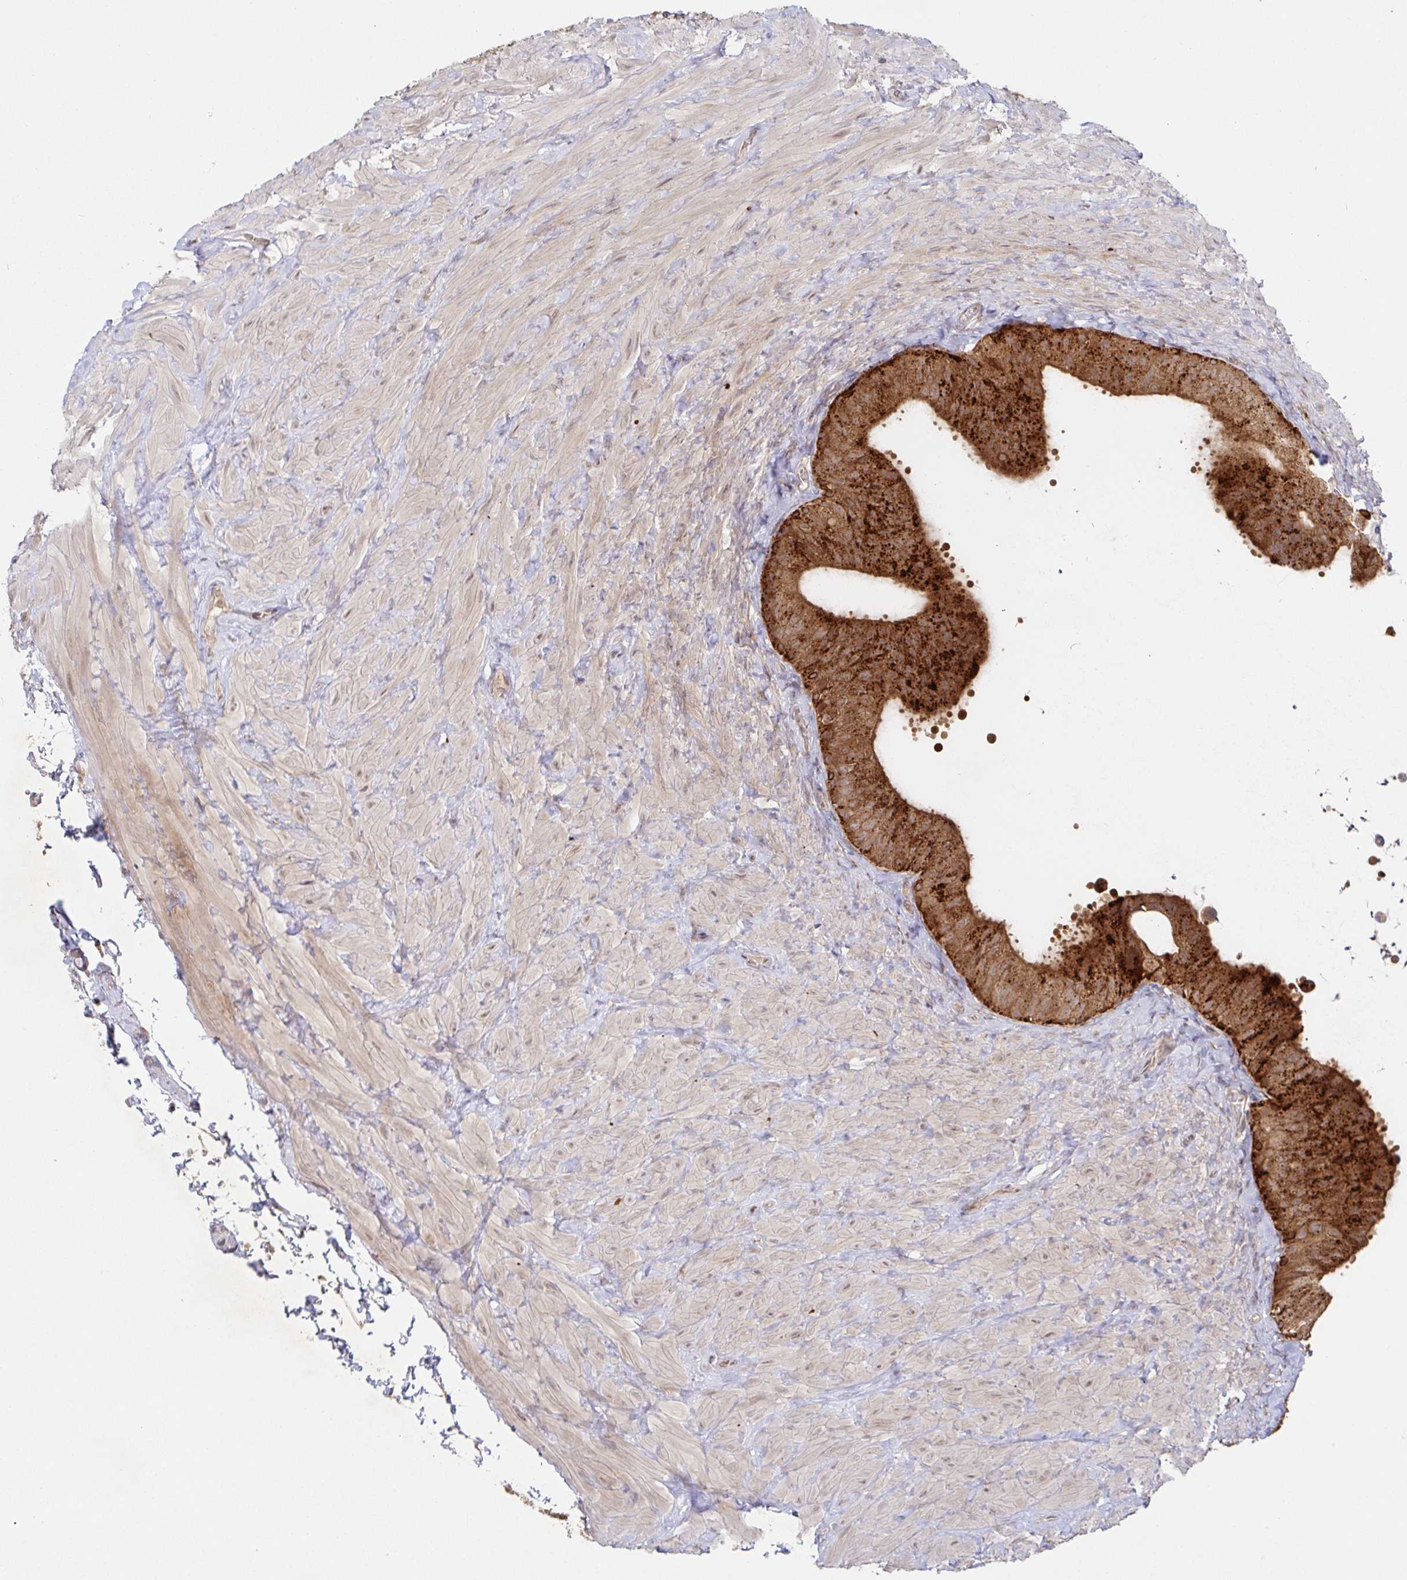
{"staining": {"intensity": "strong", "quantity": ">75%", "location": "cytoplasmic/membranous"}, "tissue": "epididymis", "cell_type": "Glandular cells", "image_type": "normal", "snomed": [{"axis": "morphology", "description": "Normal tissue, NOS"}, {"axis": "topography", "description": "Epididymis, spermatic cord, NOS"}, {"axis": "topography", "description": "Epididymis"}], "caption": "High-magnification brightfield microscopy of unremarkable epididymis stained with DAB (brown) and counterstained with hematoxylin (blue). glandular cells exhibit strong cytoplasmic/membranous staining is seen in about>75% of cells. (IHC, brightfield microscopy, high magnification).", "gene": "AACS", "patient": {"sex": "male", "age": 31}}